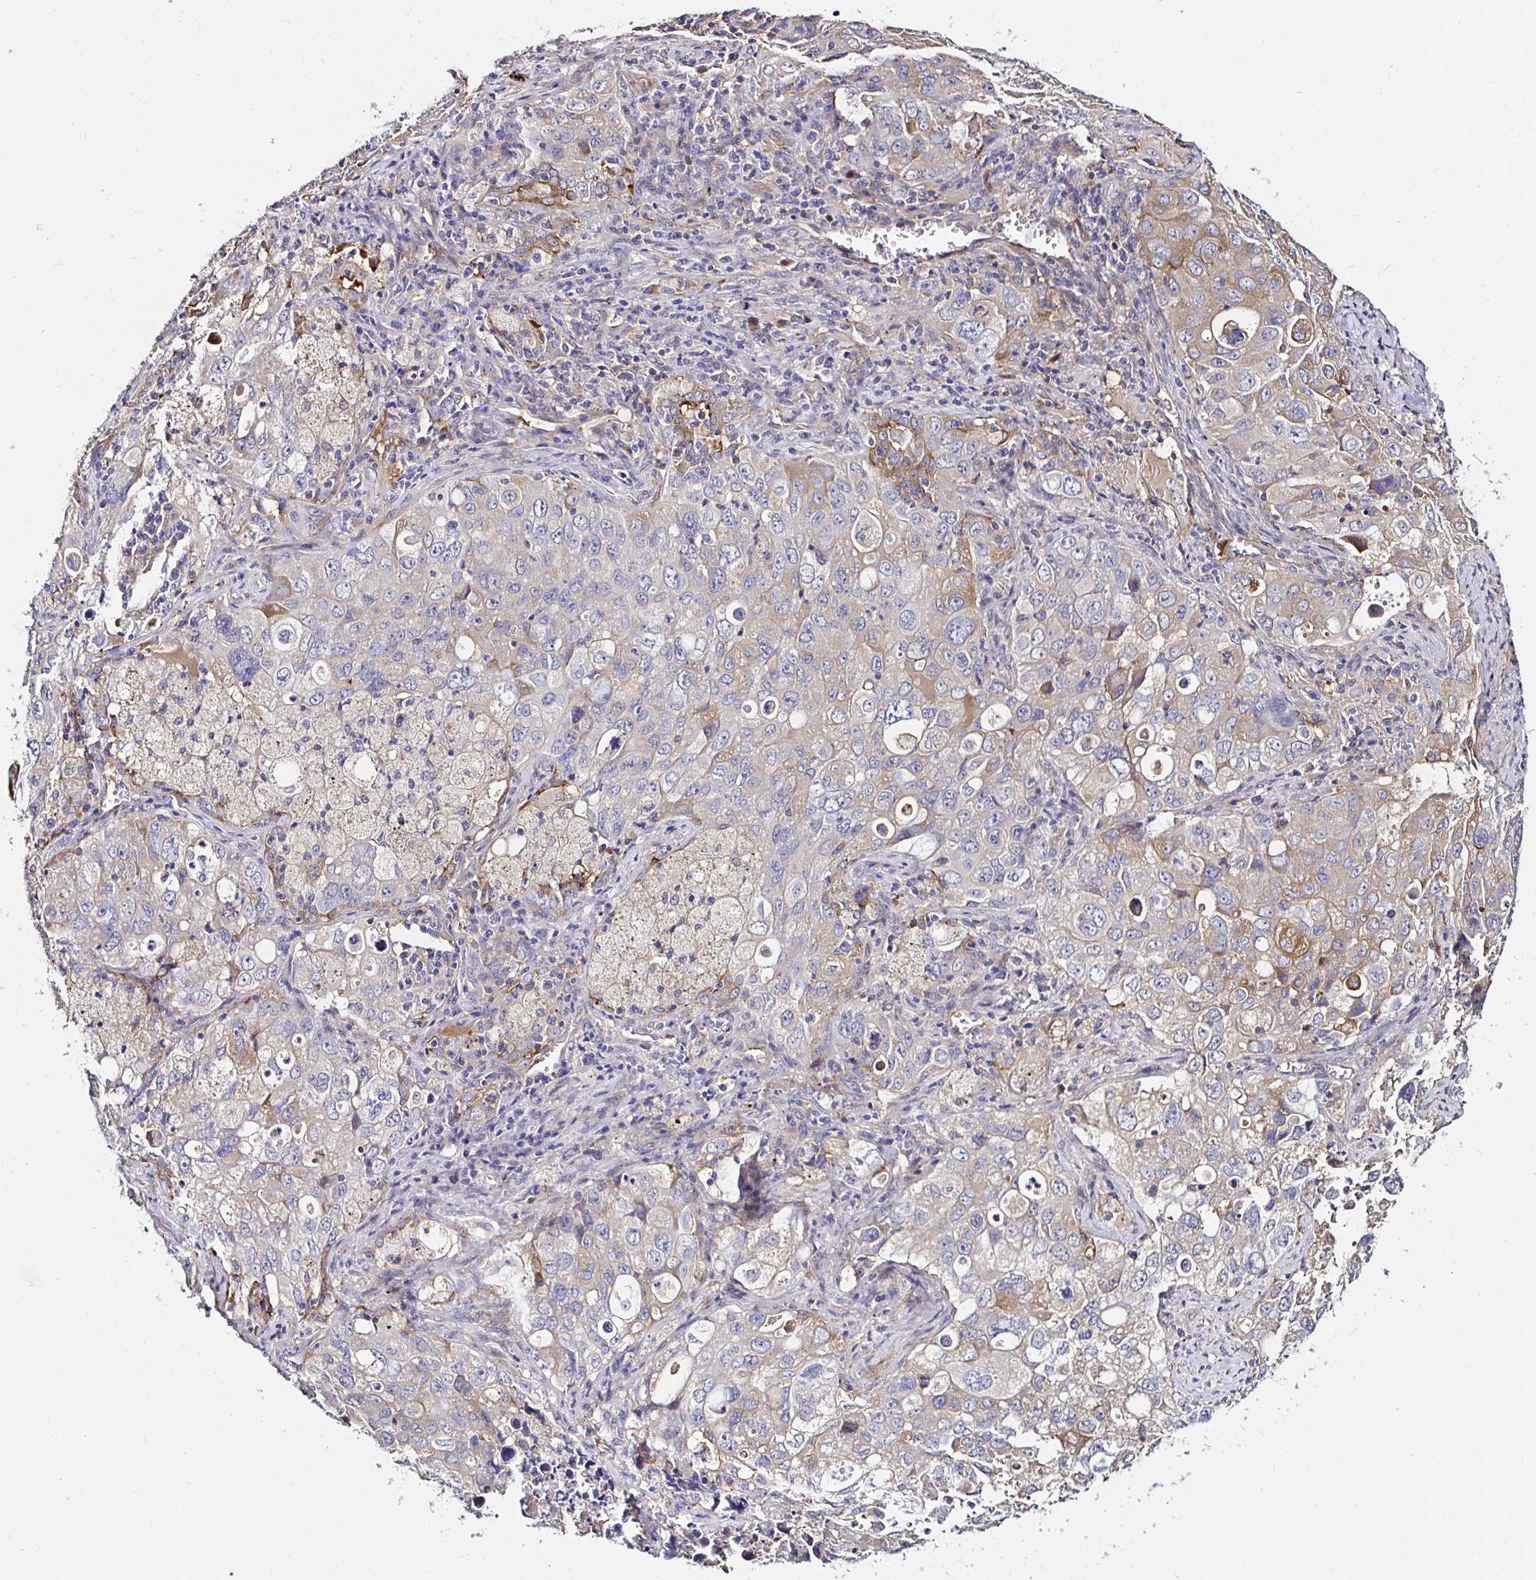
{"staining": {"intensity": "weak", "quantity": "<25%", "location": "cytoplasmic/membranous"}, "tissue": "lung cancer", "cell_type": "Tumor cells", "image_type": "cancer", "snomed": [{"axis": "morphology", "description": "Adenocarcinoma, NOS"}, {"axis": "morphology", "description": "Adenocarcinoma, metastatic, NOS"}, {"axis": "topography", "description": "Lymph node"}, {"axis": "topography", "description": "Lung"}], "caption": "Tumor cells are negative for brown protein staining in metastatic adenocarcinoma (lung).", "gene": "RSRP1", "patient": {"sex": "female", "age": 42}}